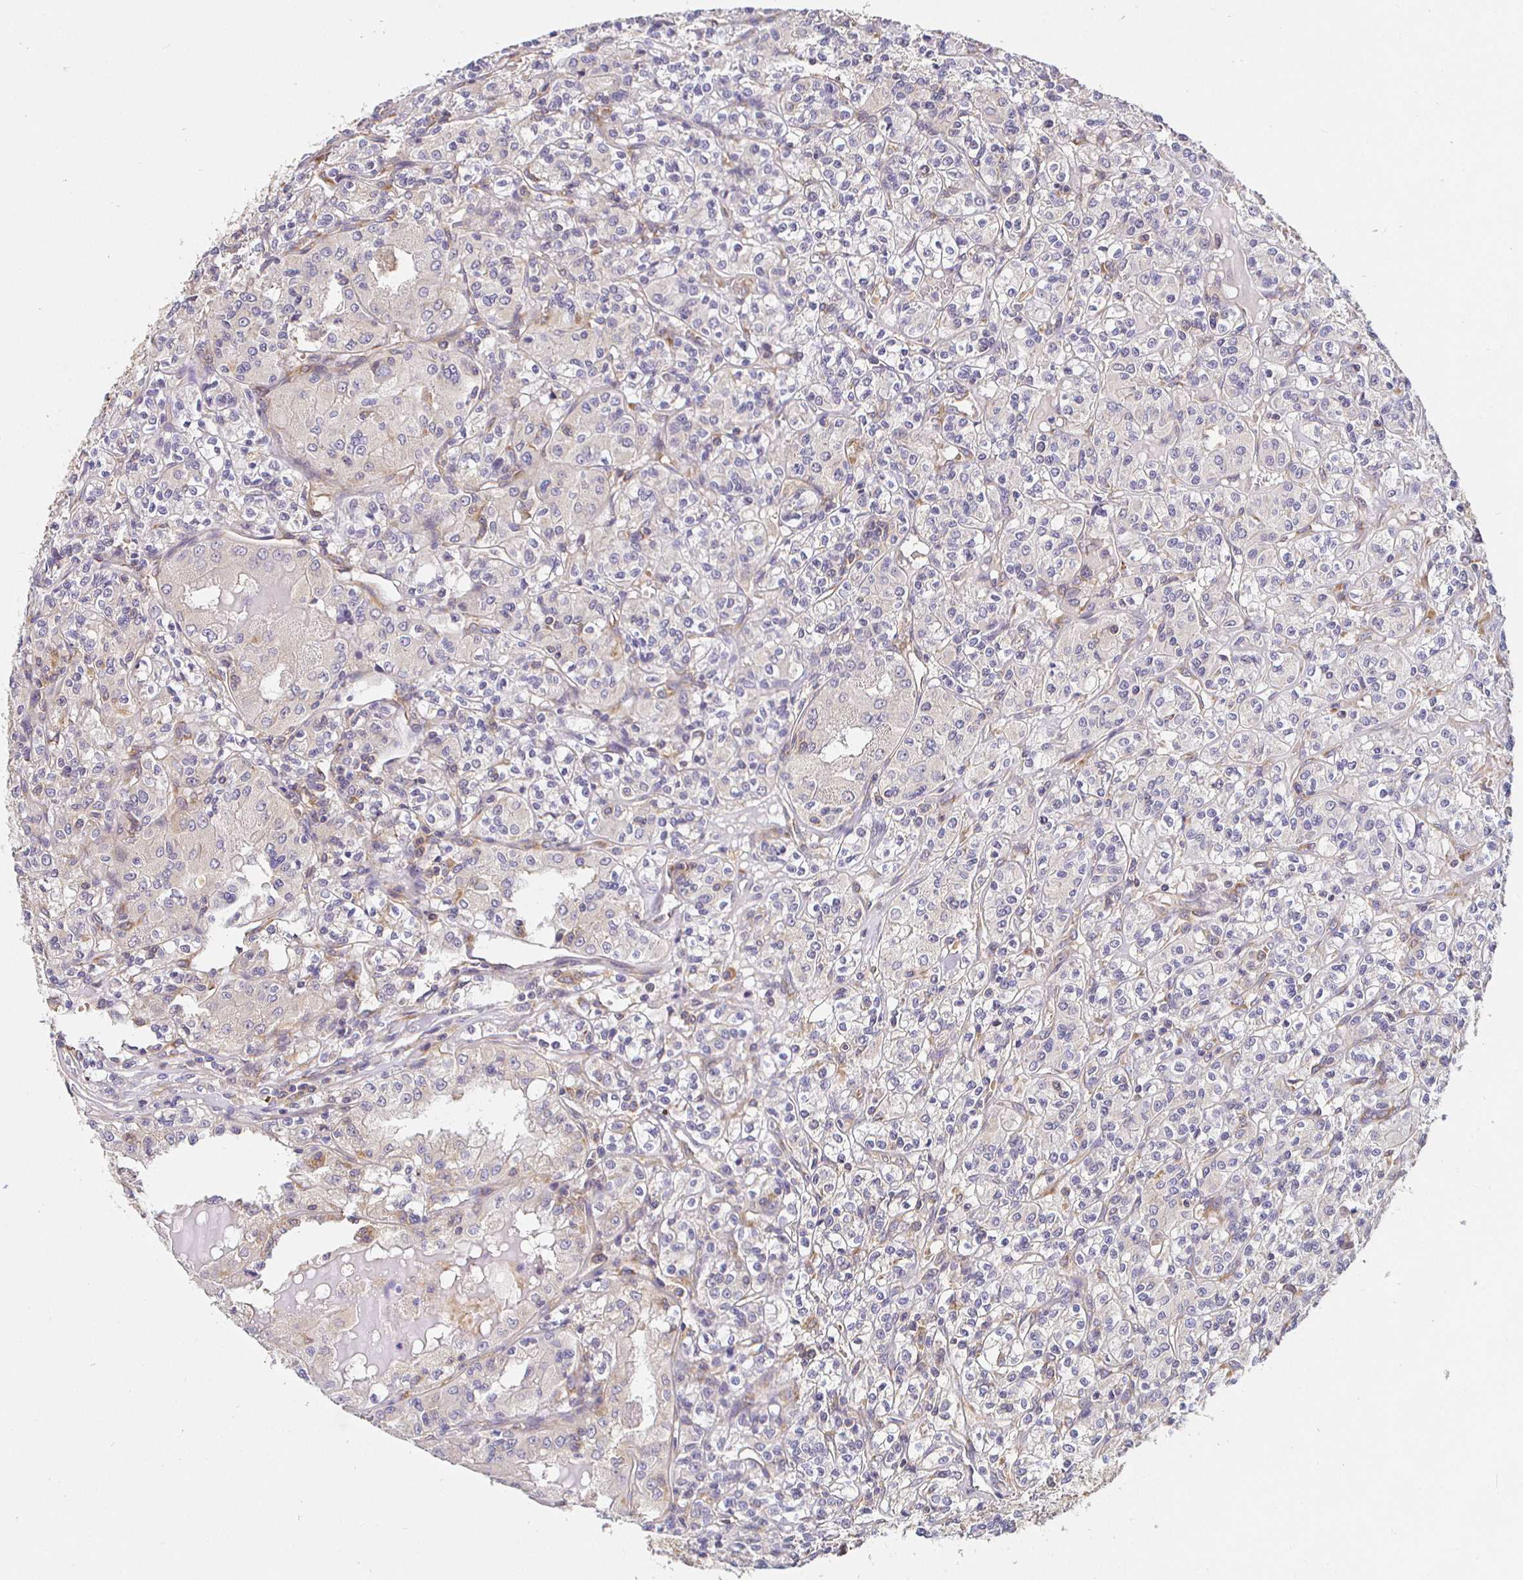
{"staining": {"intensity": "weak", "quantity": "25%-75%", "location": "cytoplasmic/membranous"}, "tissue": "renal cancer", "cell_type": "Tumor cells", "image_type": "cancer", "snomed": [{"axis": "morphology", "description": "Adenocarcinoma, NOS"}, {"axis": "topography", "description": "Kidney"}], "caption": "This photomicrograph demonstrates immunohistochemistry (IHC) staining of human renal cancer (adenocarcinoma), with low weak cytoplasmic/membranous positivity in approximately 25%-75% of tumor cells.", "gene": "IRAK1", "patient": {"sex": "male", "age": 36}}